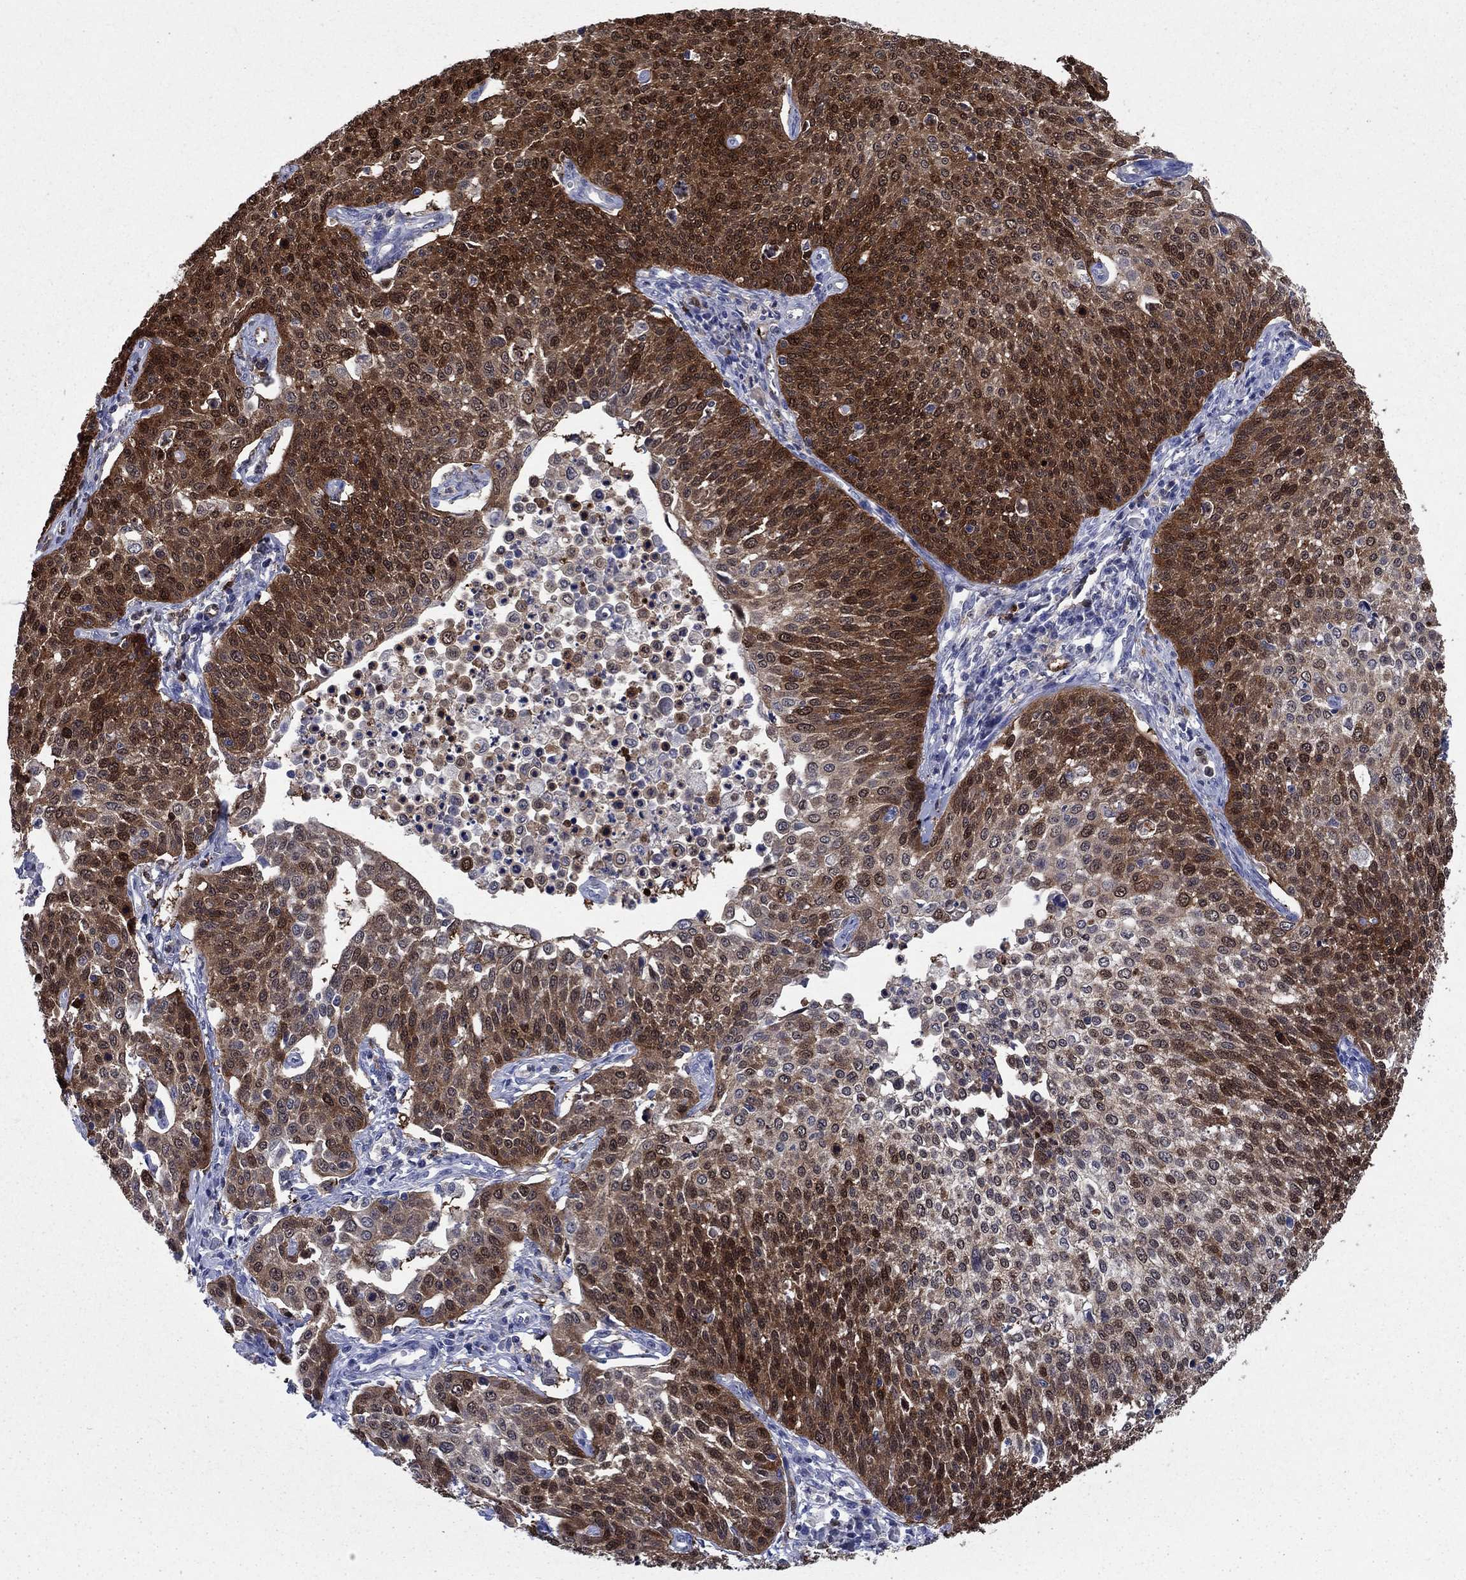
{"staining": {"intensity": "strong", "quantity": ">75%", "location": "cytoplasmic/membranous"}, "tissue": "cervical cancer", "cell_type": "Tumor cells", "image_type": "cancer", "snomed": [{"axis": "morphology", "description": "Squamous cell carcinoma, NOS"}, {"axis": "topography", "description": "Cervix"}], "caption": "DAB (3,3'-diaminobenzidine) immunohistochemical staining of human cervical cancer (squamous cell carcinoma) exhibits strong cytoplasmic/membranous protein expression in approximately >75% of tumor cells.", "gene": "STMN1", "patient": {"sex": "female", "age": 34}}